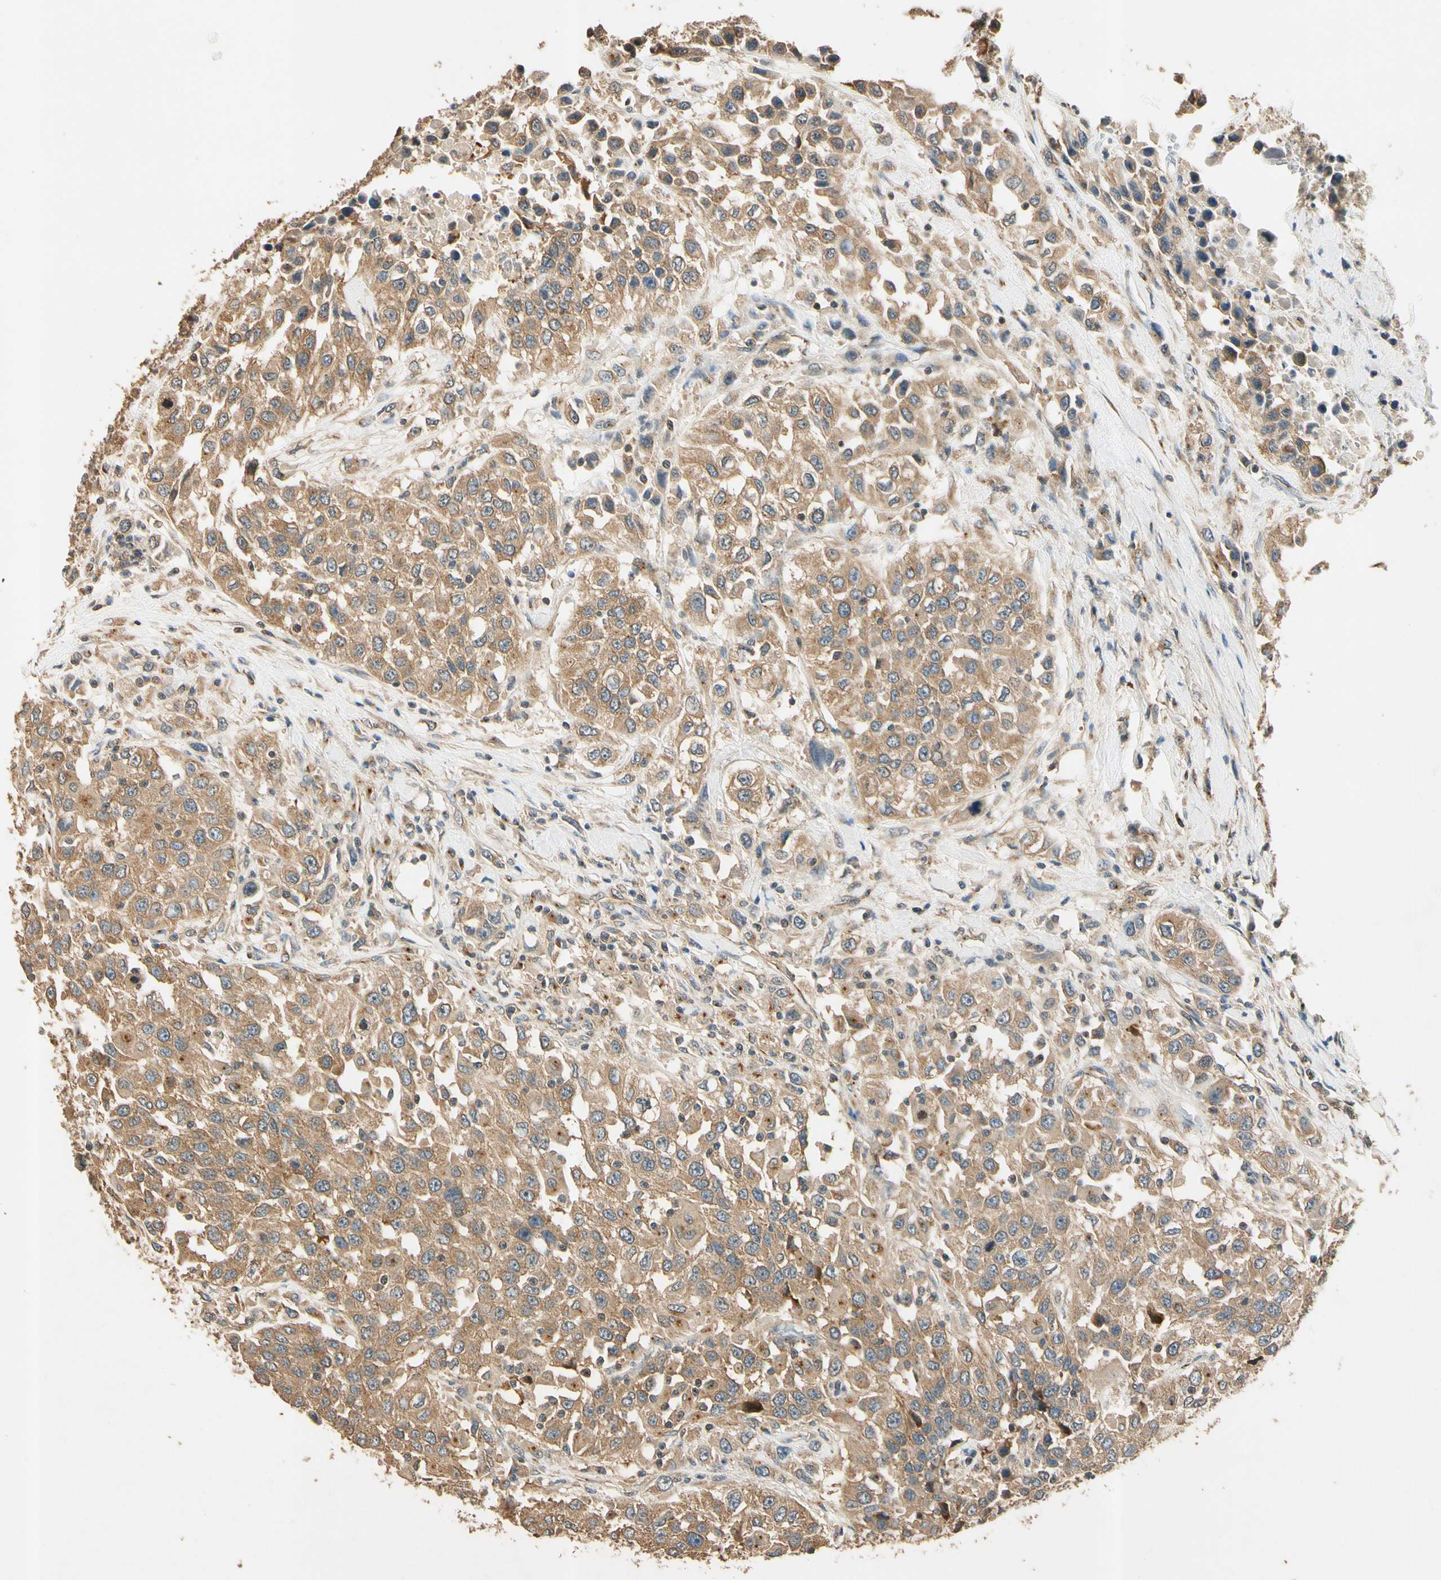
{"staining": {"intensity": "moderate", "quantity": ">75%", "location": "cytoplasmic/membranous"}, "tissue": "urothelial cancer", "cell_type": "Tumor cells", "image_type": "cancer", "snomed": [{"axis": "morphology", "description": "Urothelial carcinoma, High grade"}, {"axis": "topography", "description": "Urinary bladder"}], "caption": "The histopathology image exhibits immunohistochemical staining of urothelial cancer. There is moderate cytoplasmic/membranous staining is present in about >75% of tumor cells.", "gene": "AKAP9", "patient": {"sex": "female", "age": 80}}